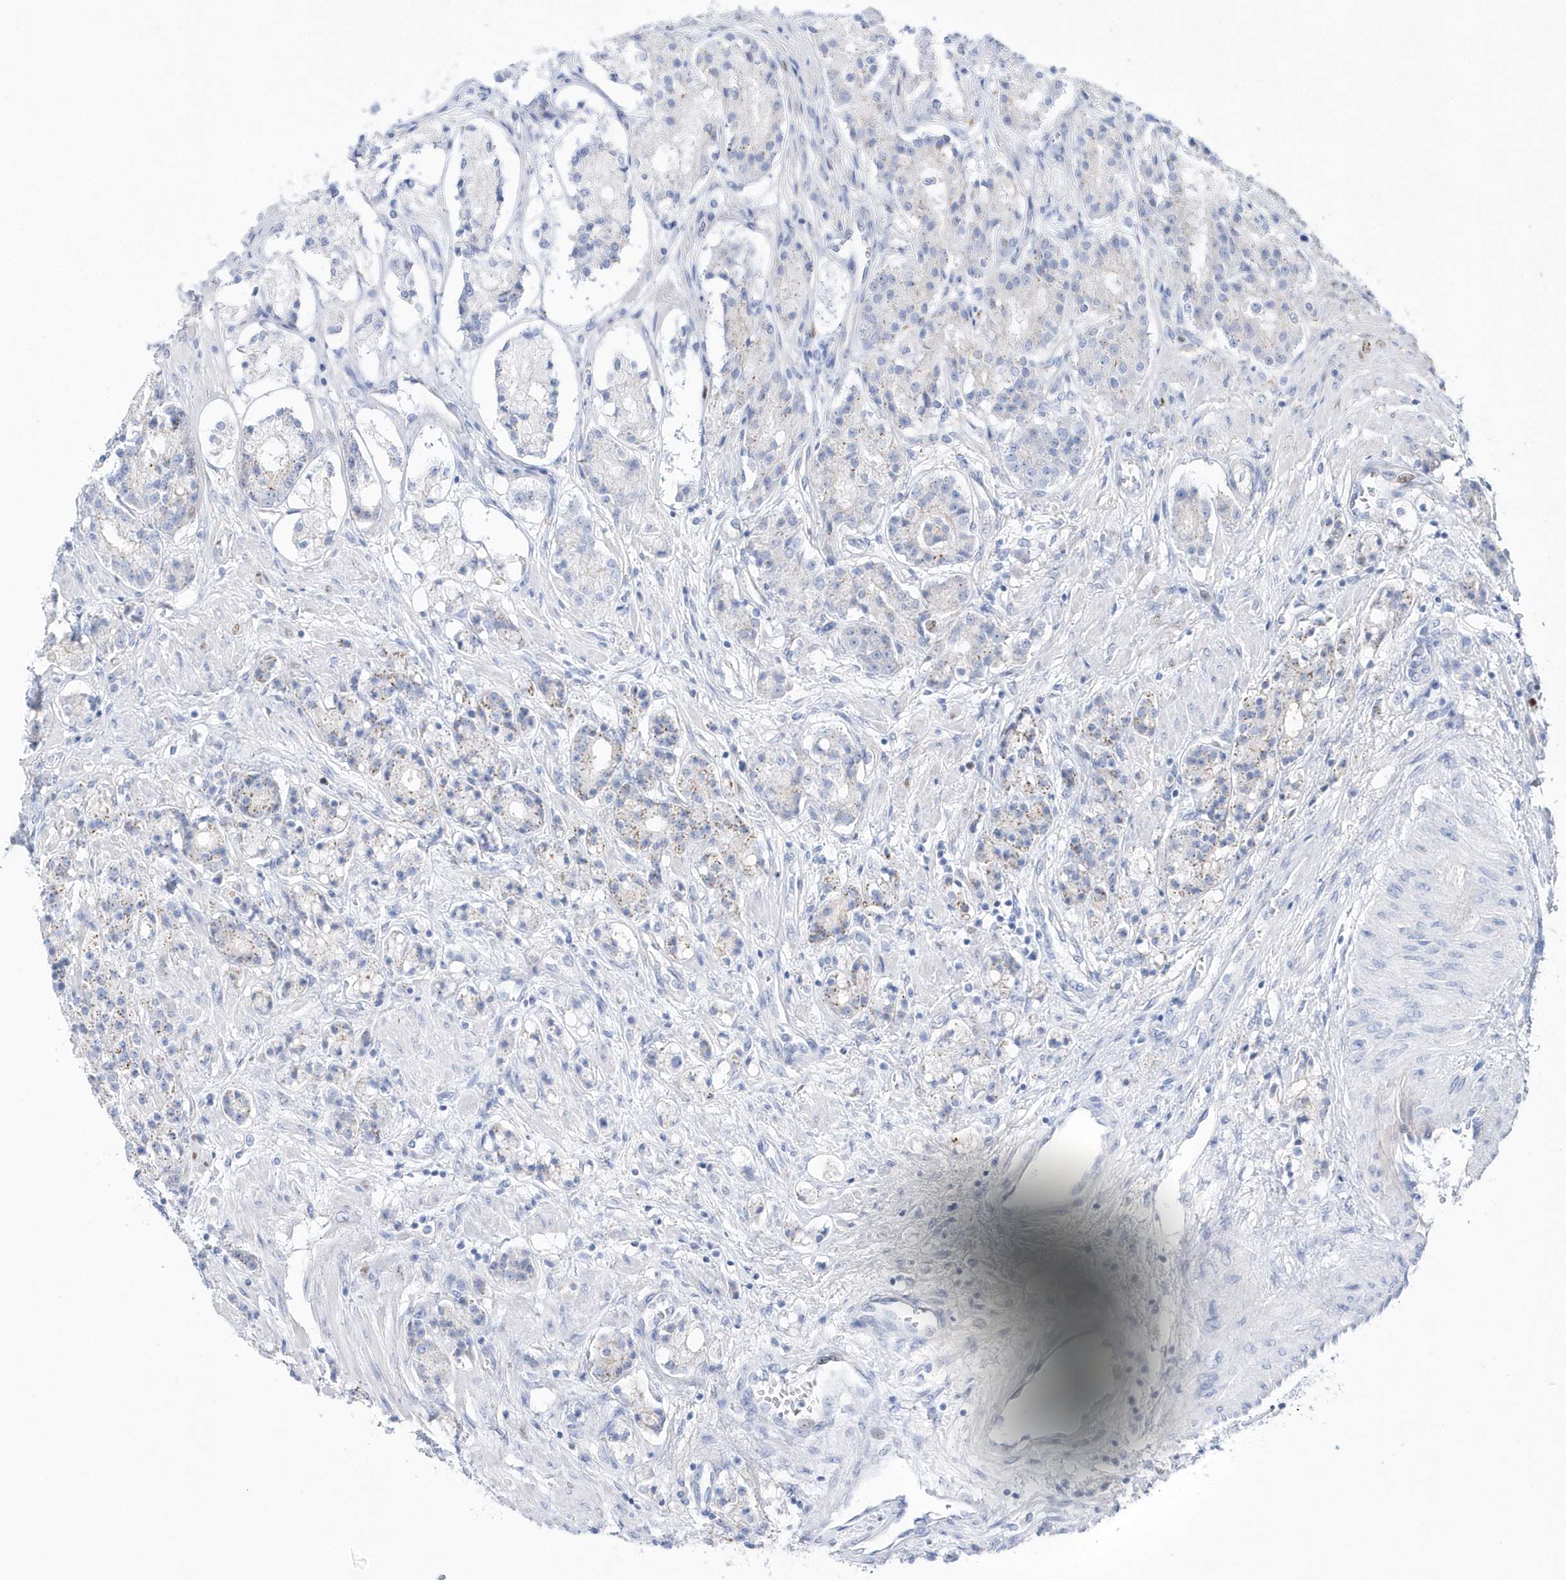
{"staining": {"intensity": "negative", "quantity": "none", "location": "none"}, "tissue": "prostate cancer", "cell_type": "Tumor cells", "image_type": "cancer", "snomed": [{"axis": "morphology", "description": "Adenocarcinoma, High grade"}, {"axis": "topography", "description": "Prostate"}], "caption": "Image shows no protein staining in tumor cells of prostate adenocarcinoma (high-grade) tissue.", "gene": "TMCO6", "patient": {"sex": "male", "age": 60}}